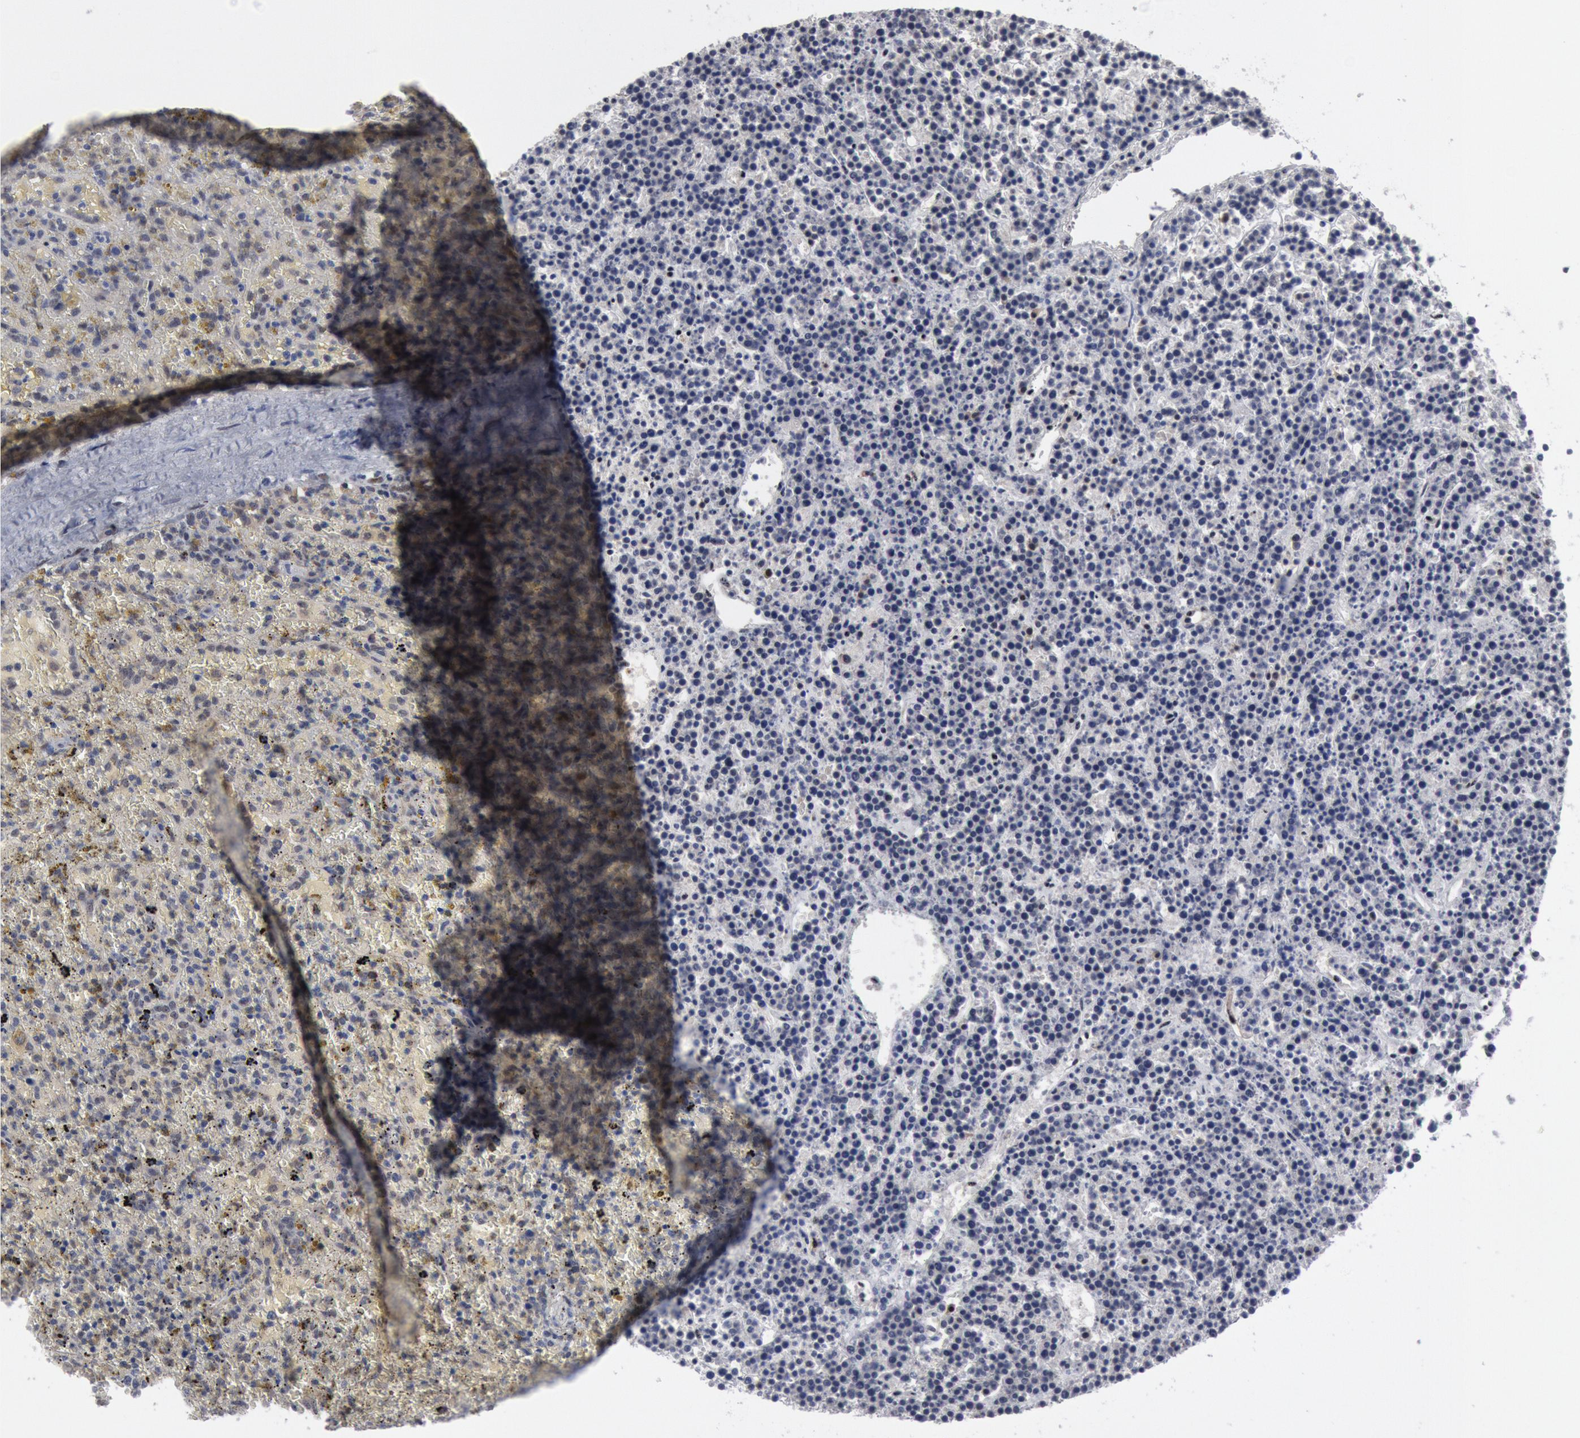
{"staining": {"intensity": "weak", "quantity": "<25%", "location": "nuclear"}, "tissue": "lymphoma", "cell_type": "Tumor cells", "image_type": "cancer", "snomed": [{"axis": "morphology", "description": "Malignant lymphoma, non-Hodgkin's type, High grade"}, {"axis": "topography", "description": "Ovary"}], "caption": "Tumor cells are negative for protein expression in human high-grade malignant lymphoma, non-Hodgkin's type.", "gene": "FOXO1", "patient": {"sex": "female", "age": 56}}